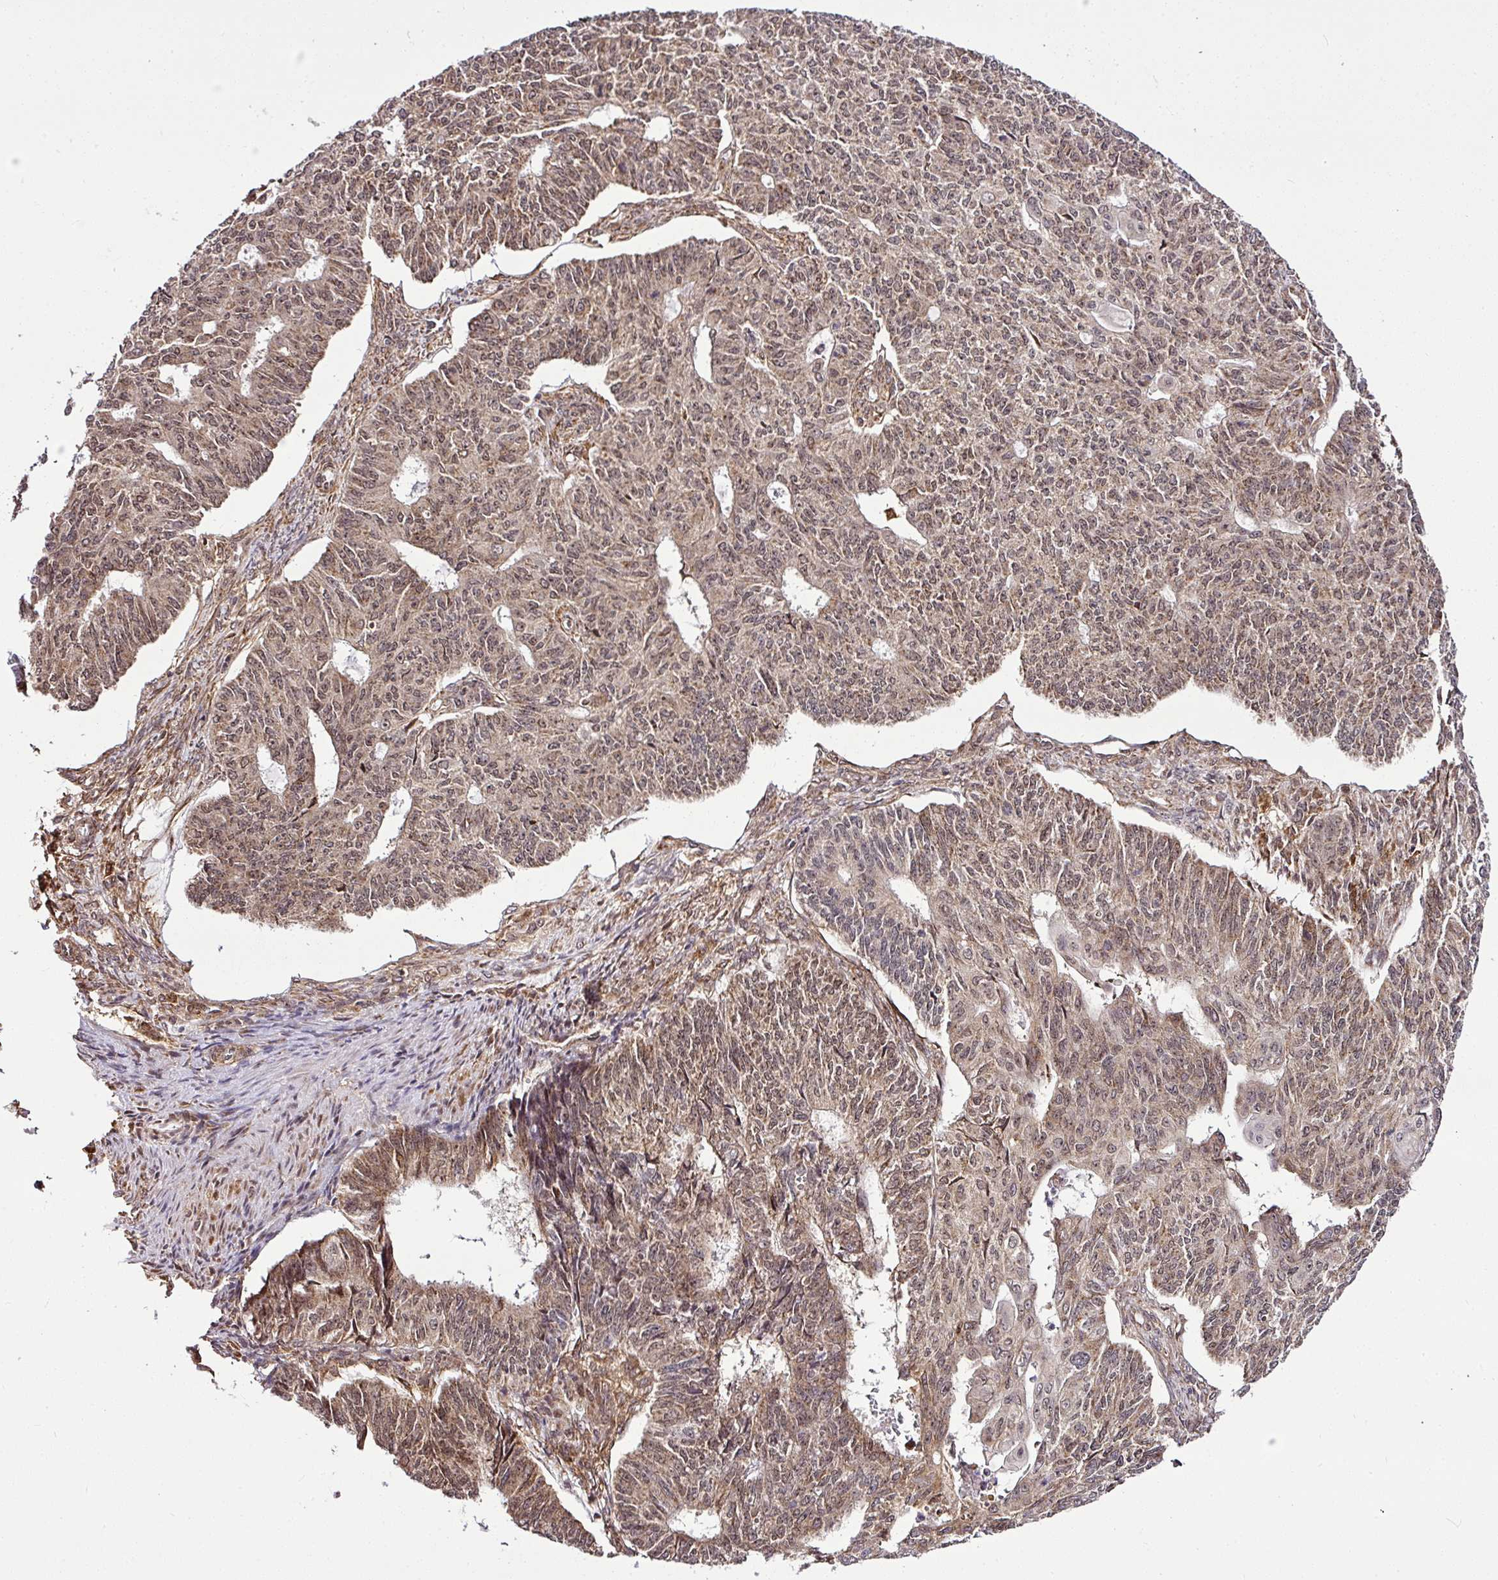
{"staining": {"intensity": "moderate", "quantity": ">75%", "location": "nuclear"}, "tissue": "endometrial cancer", "cell_type": "Tumor cells", "image_type": "cancer", "snomed": [{"axis": "morphology", "description": "Adenocarcinoma, NOS"}, {"axis": "topography", "description": "Endometrium"}], "caption": "The immunohistochemical stain shows moderate nuclear positivity in tumor cells of endometrial adenocarcinoma tissue.", "gene": "FAM153A", "patient": {"sex": "female", "age": 32}}